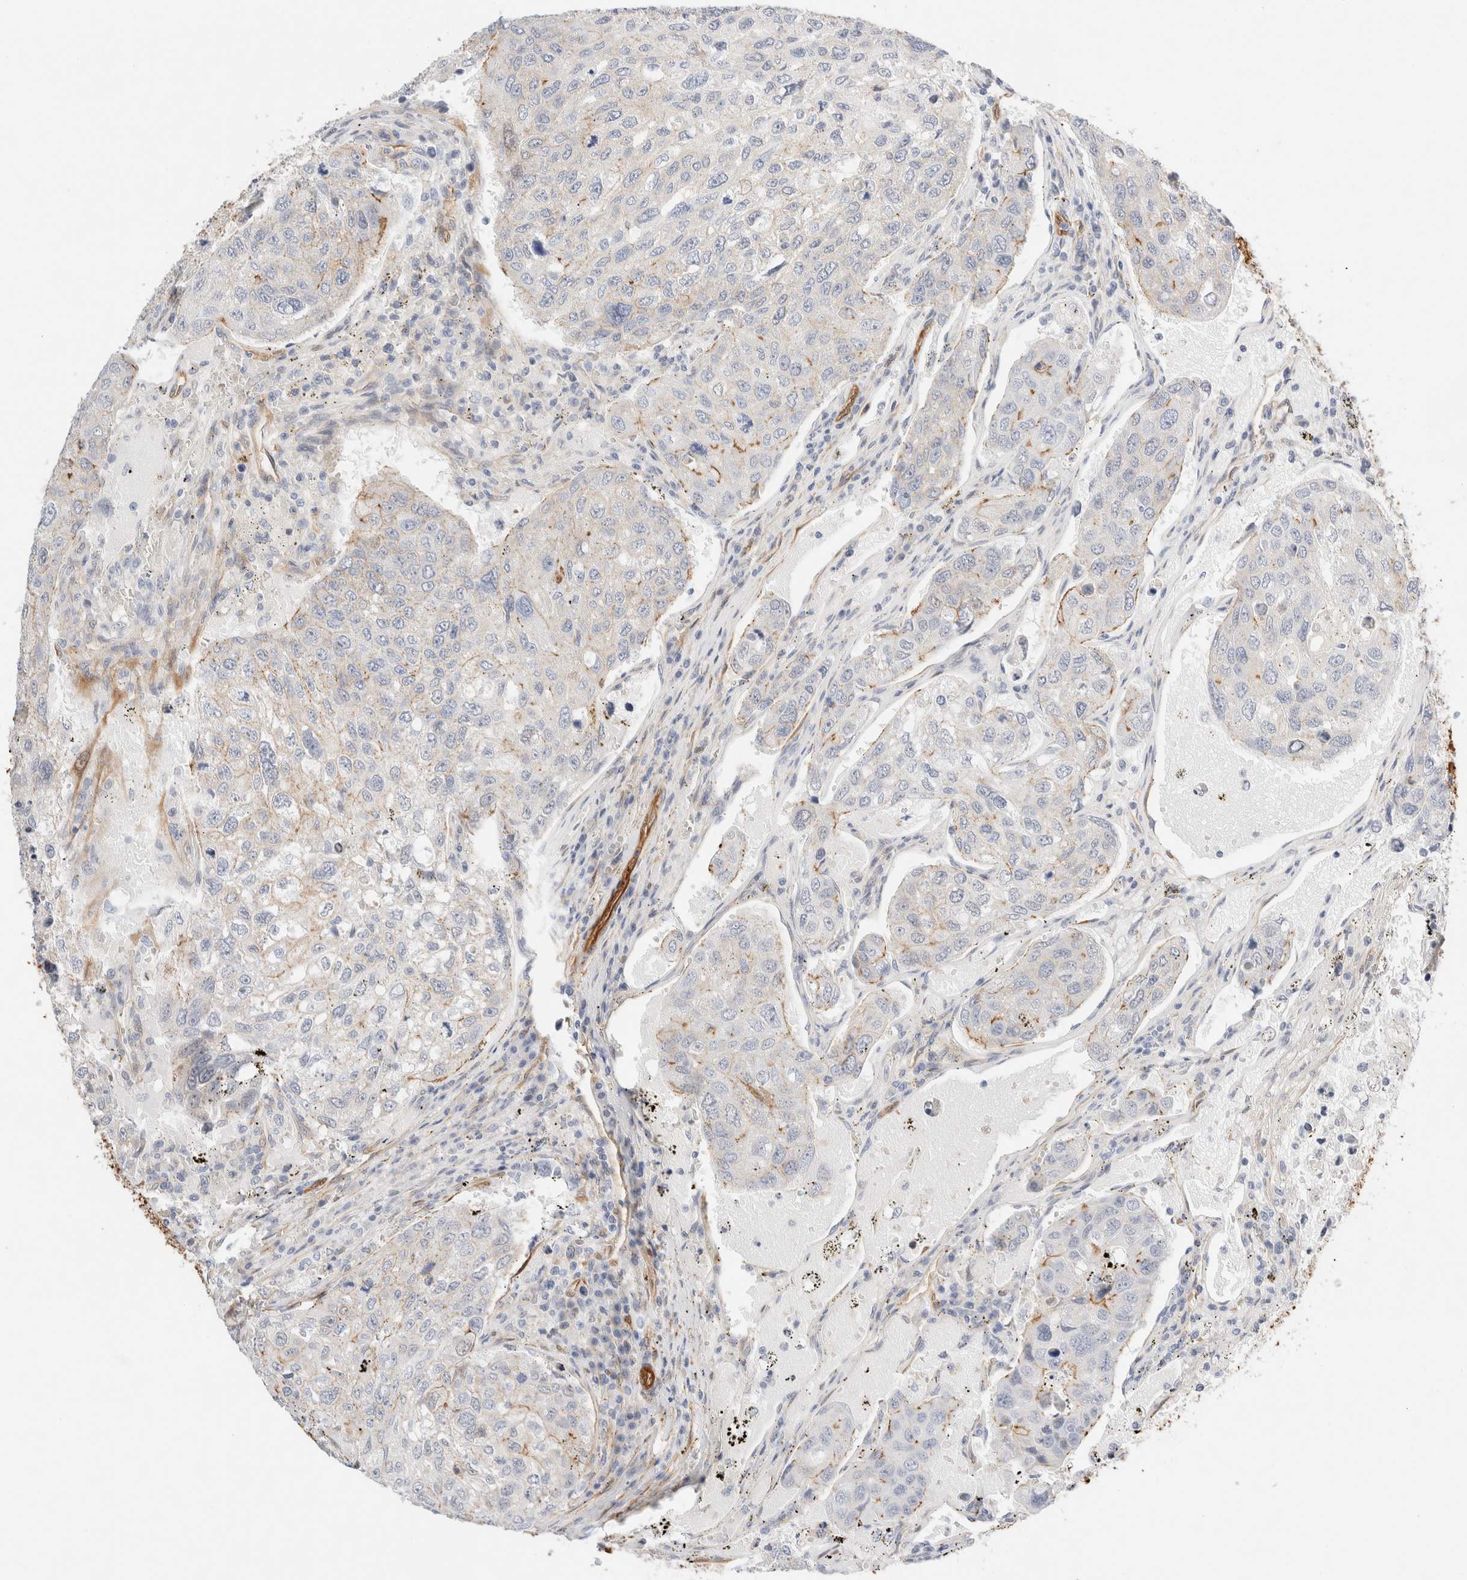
{"staining": {"intensity": "weak", "quantity": "<25%", "location": "cytoplasmic/membranous"}, "tissue": "urothelial cancer", "cell_type": "Tumor cells", "image_type": "cancer", "snomed": [{"axis": "morphology", "description": "Urothelial carcinoma, High grade"}, {"axis": "topography", "description": "Lymph node"}, {"axis": "topography", "description": "Urinary bladder"}], "caption": "The micrograph displays no significant staining in tumor cells of urothelial cancer. (DAB immunohistochemistry (IHC) with hematoxylin counter stain).", "gene": "LMCD1", "patient": {"sex": "male", "age": 51}}